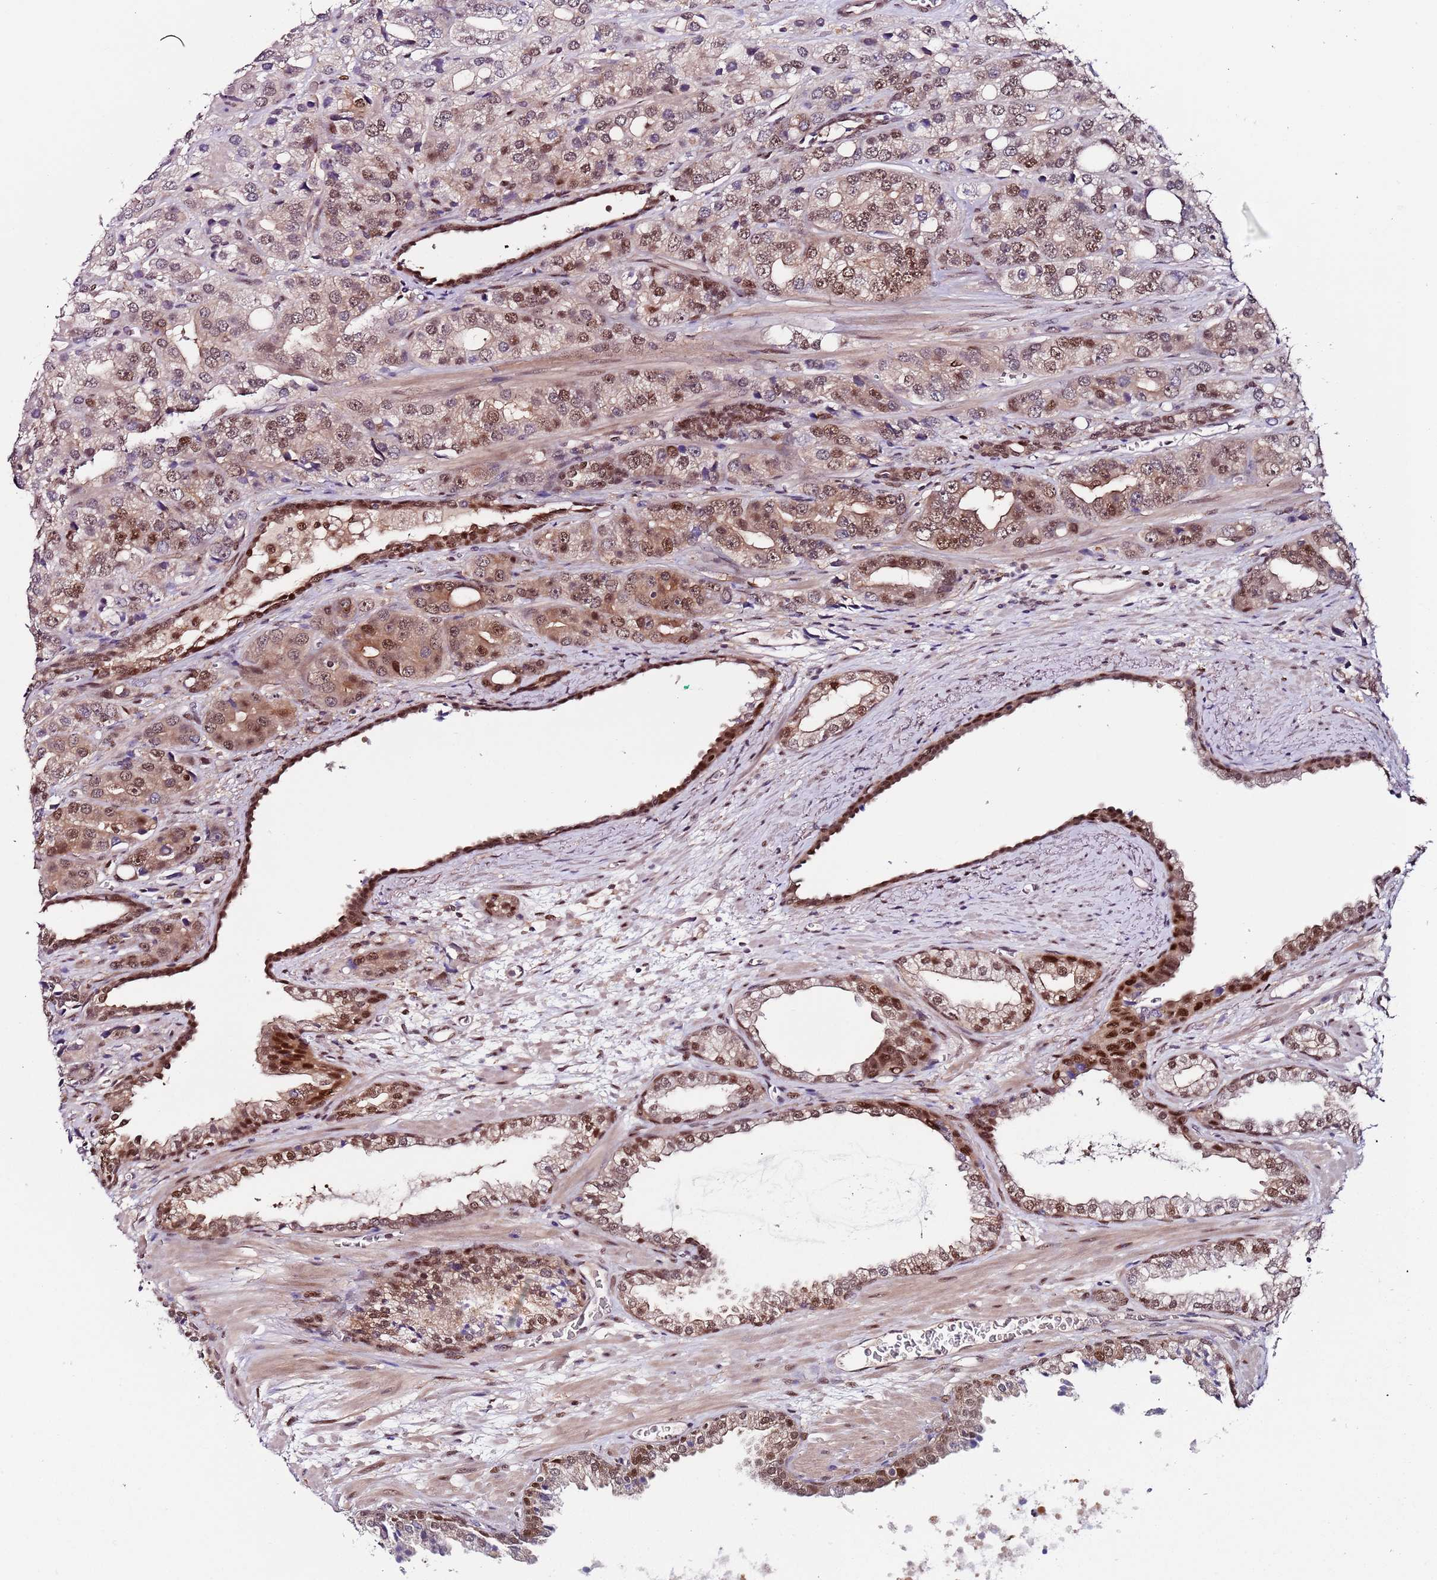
{"staining": {"intensity": "moderate", "quantity": ">75%", "location": "cytoplasmic/membranous,nuclear"}, "tissue": "prostate cancer", "cell_type": "Tumor cells", "image_type": "cancer", "snomed": [{"axis": "morphology", "description": "Adenocarcinoma, High grade"}, {"axis": "topography", "description": "Prostate"}], "caption": "High-grade adenocarcinoma (prostate) tissue shows moderate cytoplasmic/membranous and nuclear expression in approximately >75% of tumor cells (DAB IHC with brightfield microscopy, high magnification).", "gene": "RMND5B", "patient": {"sex": "male", "age": 71}}